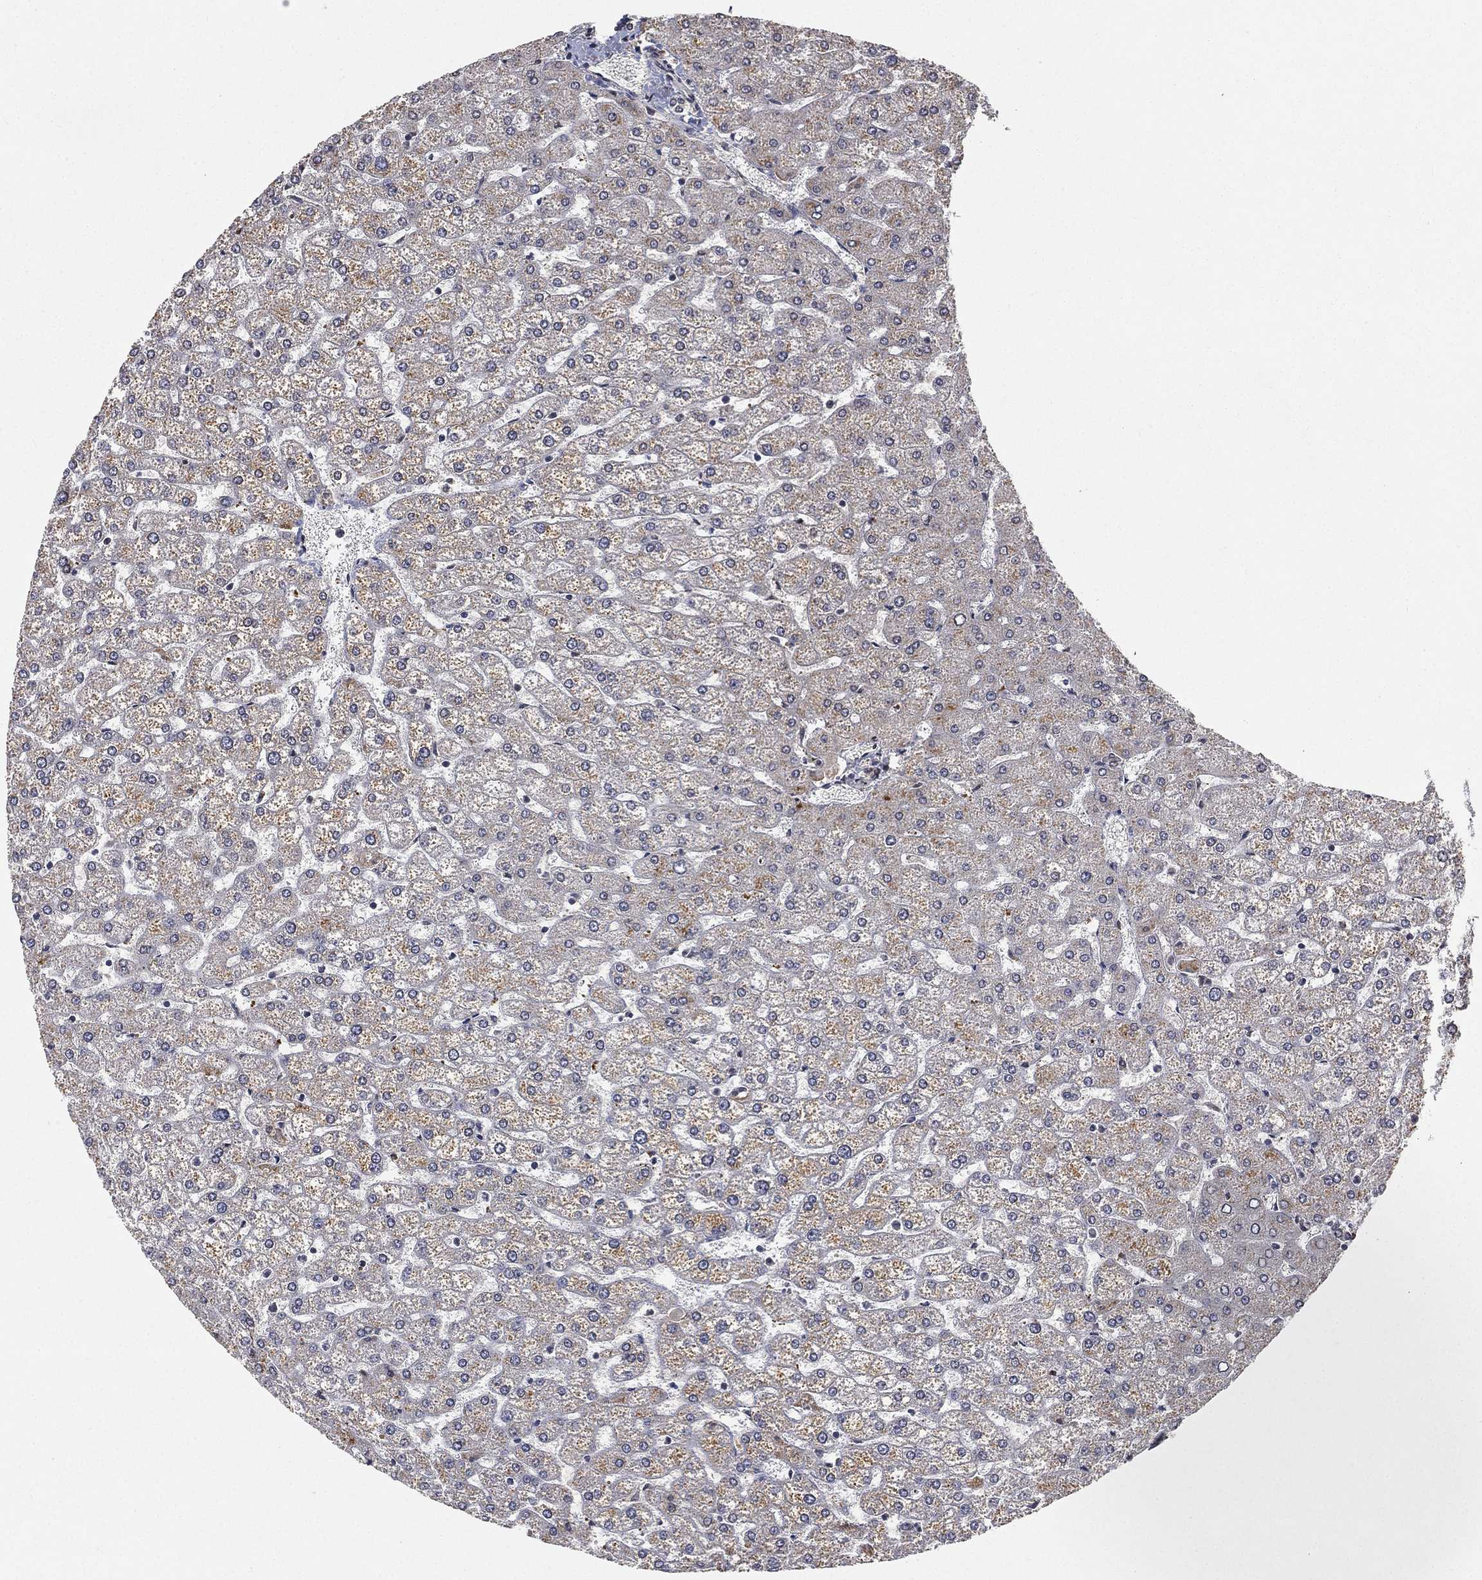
{"staining": {"intensity": "negative", "quantity": "none", "location": "none"}, "tissue": "liver", "cell_type": "Cholangiocytes", "image_type": "normal", "snomed": [{"axis": "morphology", "description": "Normal tissue, NOS"}, {"axis": "topography", "description": "Liver"}], "caption": "DAB immunohistochemical staining of normal human liver demonstrates no significant staining in cholangiocytes. Nuclei are stained in blue.", "gene": "UBA5", "patient": {"sex": "female", "age": 32}}